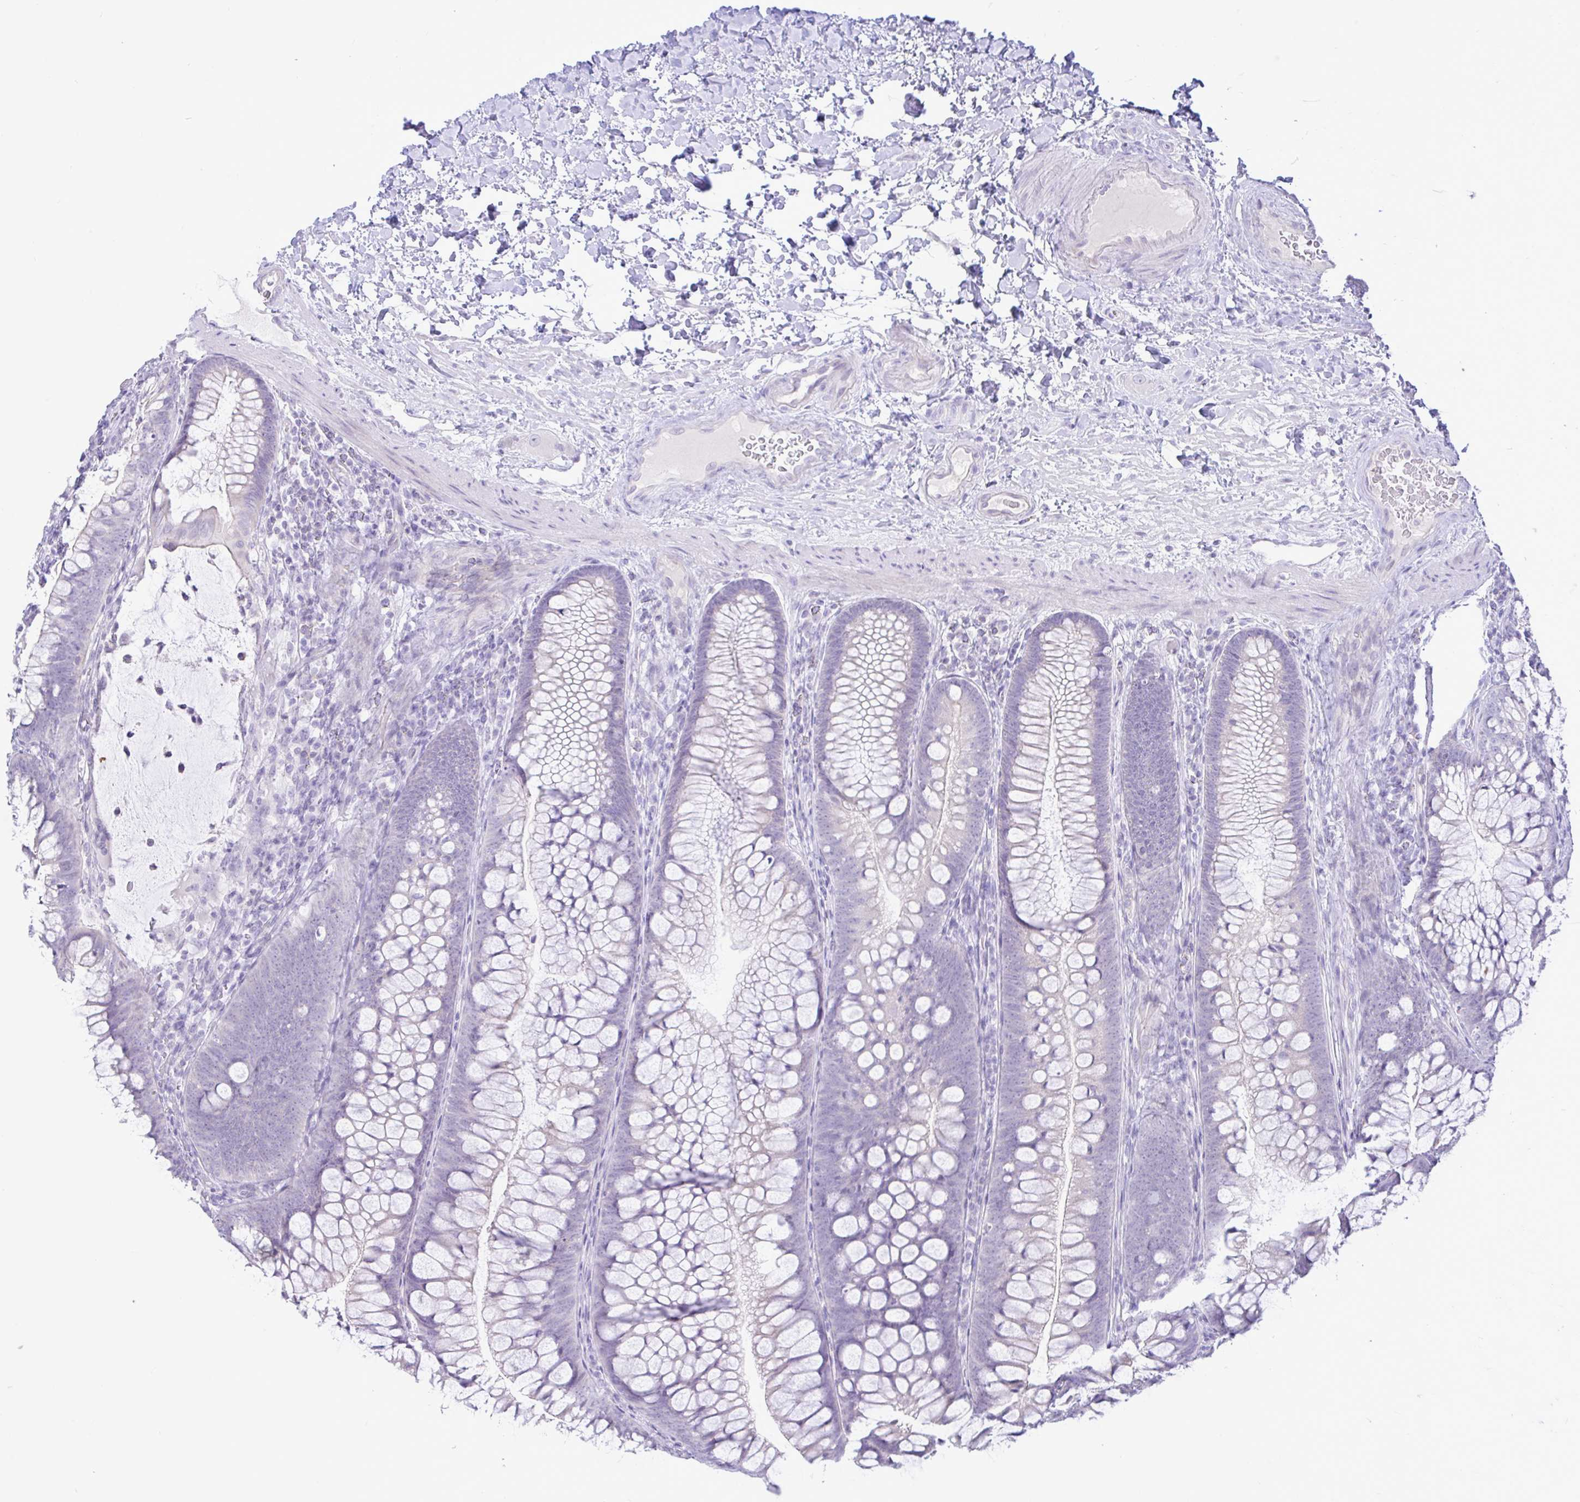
{"staining": {"intensity": "negative", "quantity": "none", "location": "none"}, "tissue": "colon", "cell_type": "Endothelial cells", "image_type": "normal", "snomed": [{"axis": "morphology", "description": "Normal tissue, NOS"}, {"axis": "morphology", "description": "Adenoma, NOS"}, {"axis": "topography", "description": "Soft tissue"}, {"axis": "topography", "description": "Colon"}], "caption": "IHC photomicrograph of unremarkable colon: colon stained with DAB (3,3'-diaminobenzidine) exhibits no significant protein staining in endothelial cells.", "gene": "ZNF101", "patient": {"sex": "male", "age": 47}}